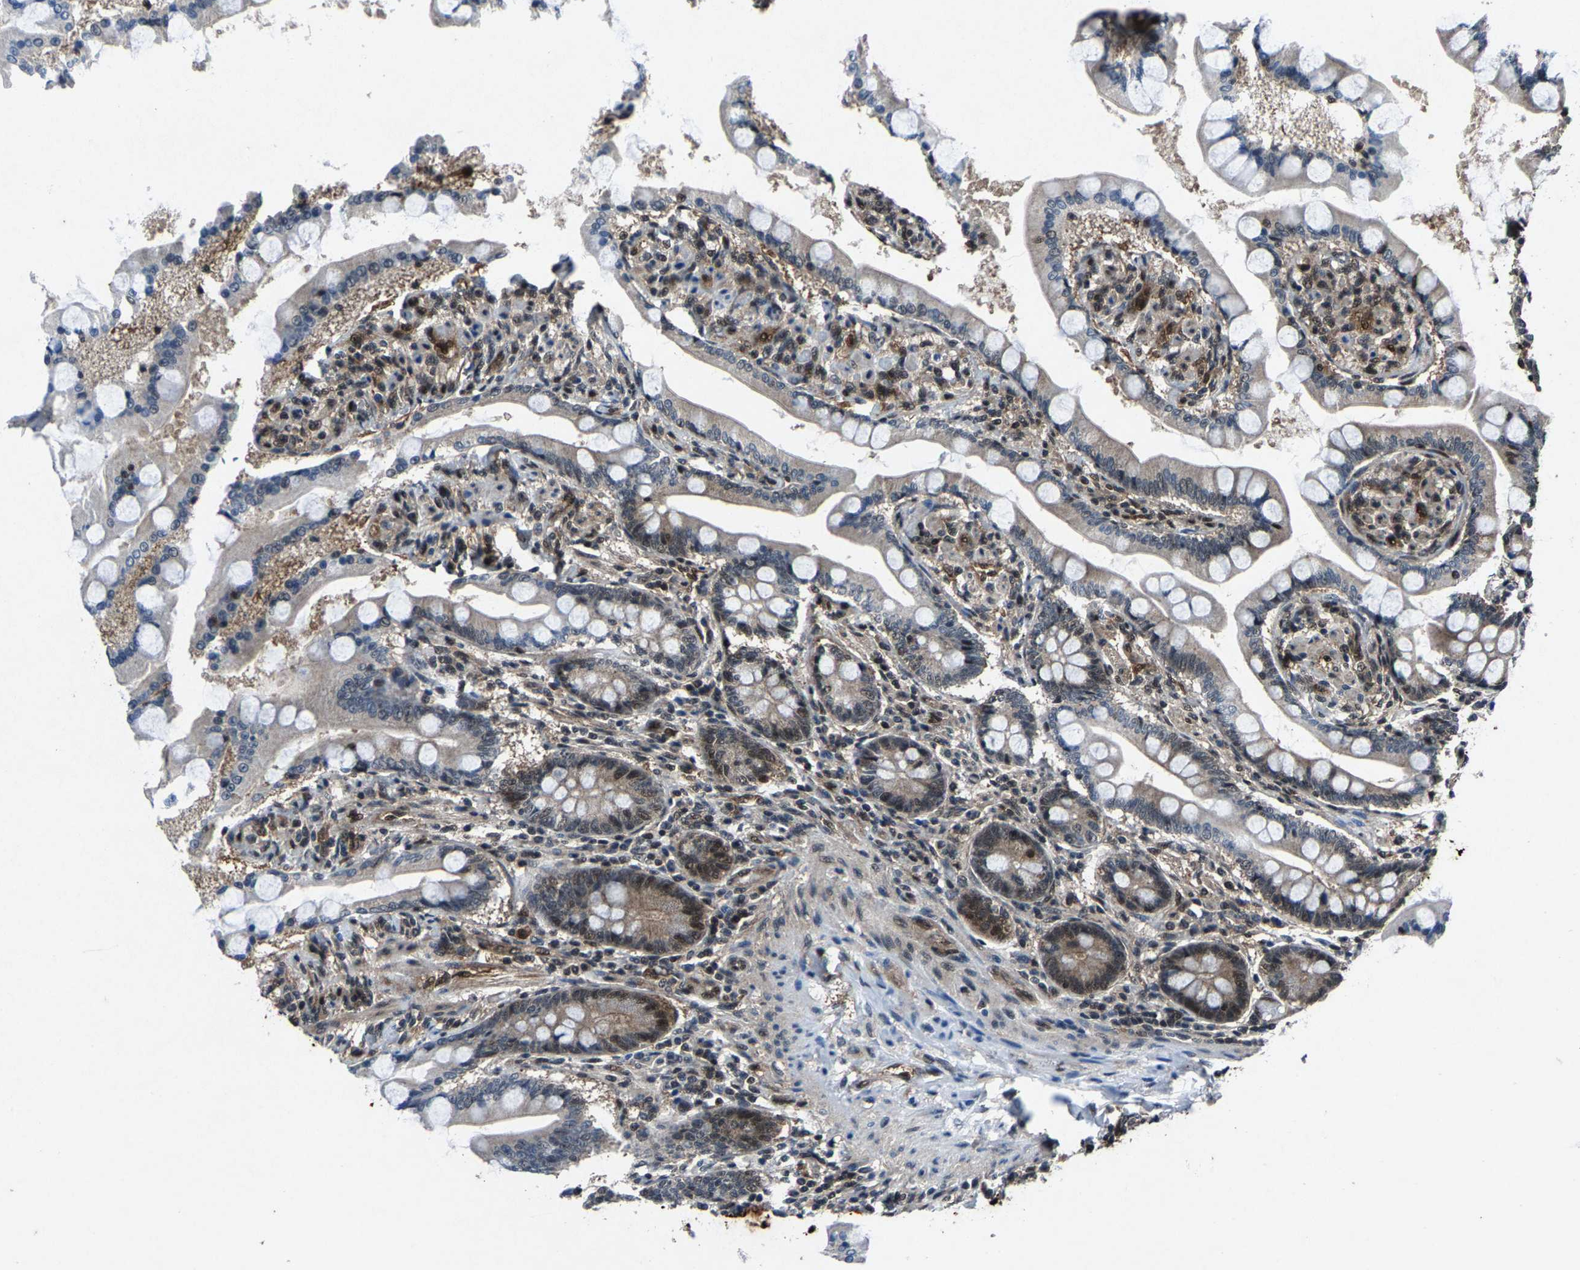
{"staining": {"intensity": "strong", "quantity": "25%-75%", "location": "cytoplasmic/membranous,nuclear"}, "tissue": "small intestine", "cell_type": "Glandular cells", "image_type": "normal", "snomed": [{"axis": "morphology", "description": "Normal tissue, NOS"}, {"axis": "topography", "description": "Small intestine"}], "caption": "IHC (DAB (3,3'-diaminobenzidine)) staining of unremarkable small intestine reveals strong cytoplasmic/membranous,nuclear protein staining in approximately 25%-75% of glandular cells.", "gene": "ATXN3", "patient": {"sex": "male", "age": 41}}